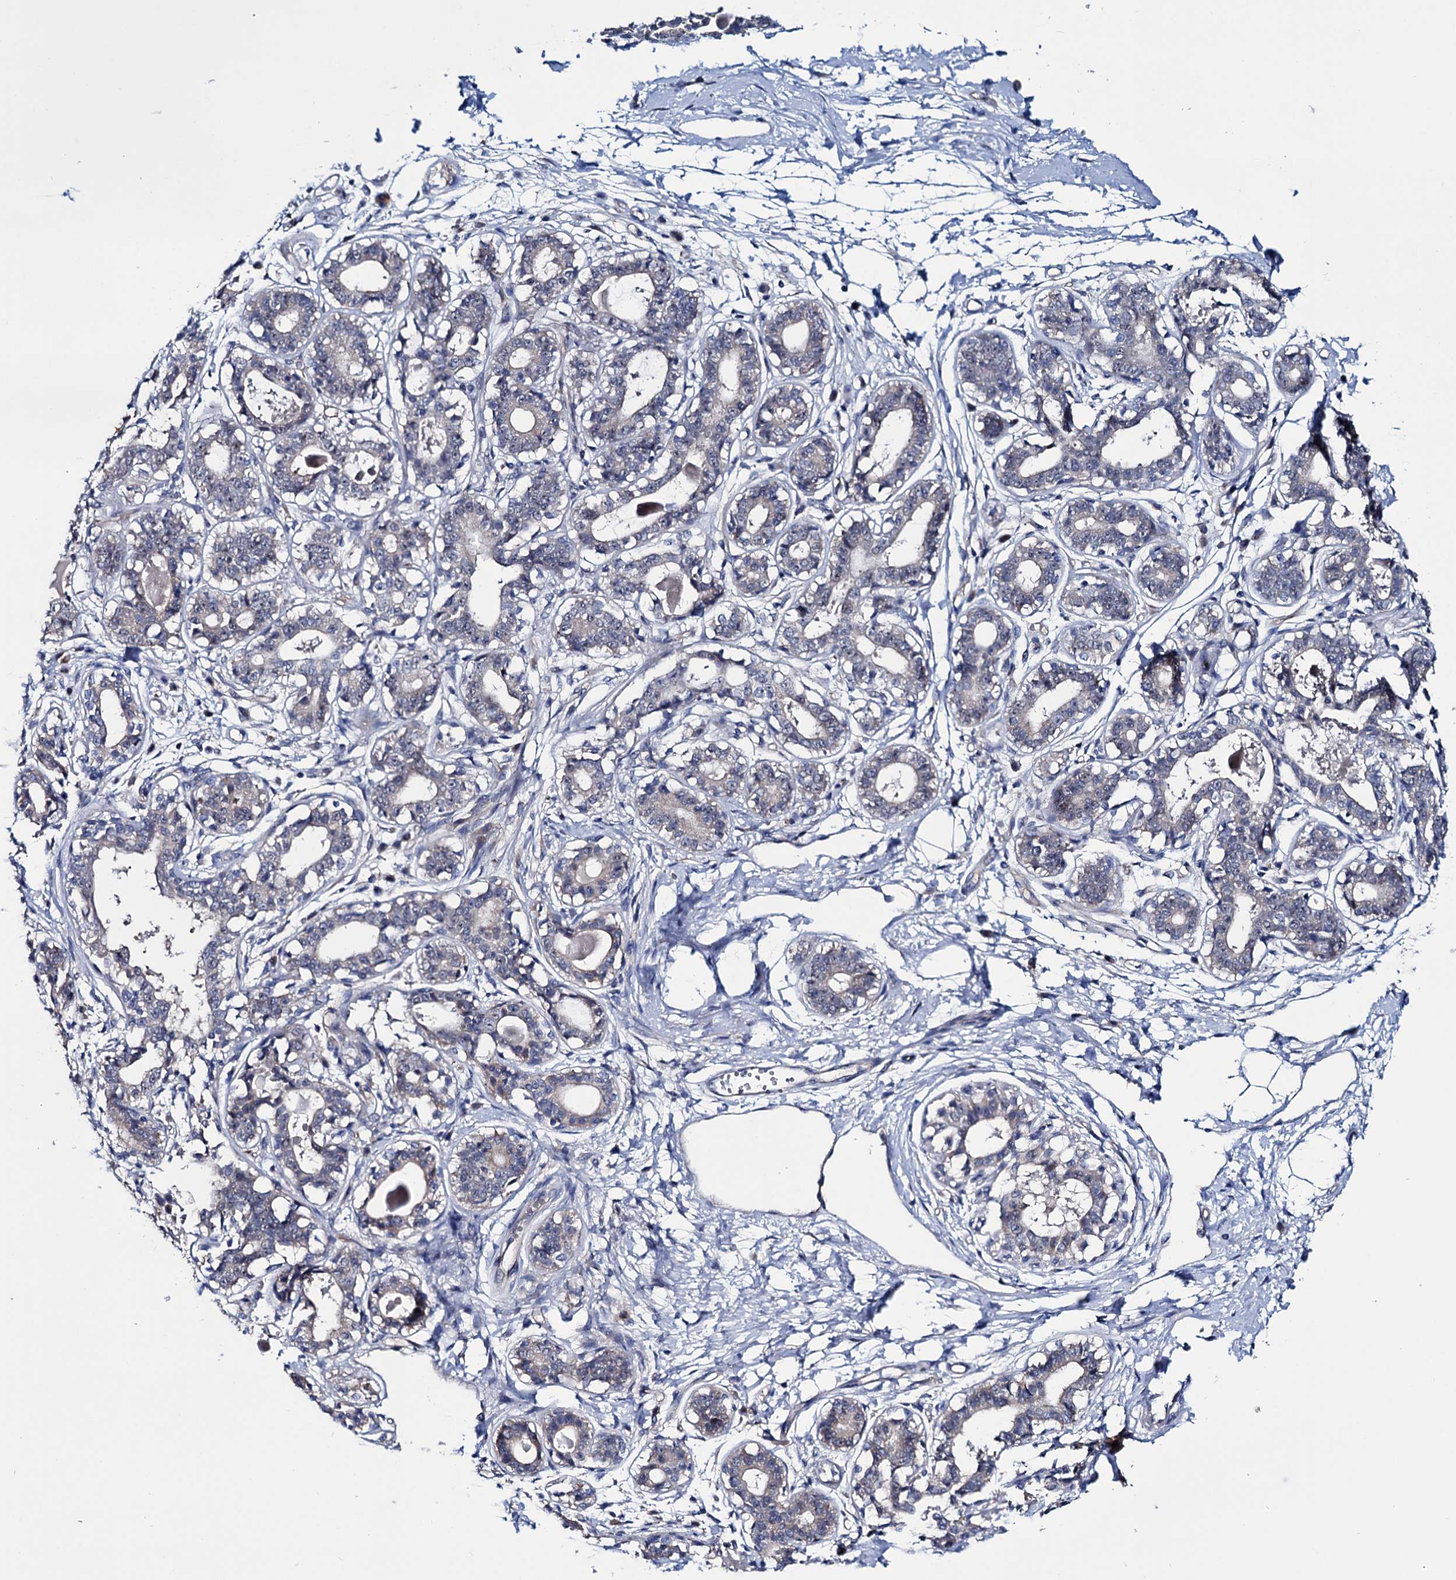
{"staining": {"intensity": "negative", "quantity": "none", "location": "none"}, "tissue": "breast", "cell_type": "Adipocytes", "image_type": "normal", "snomed": [{"axis": "morphology", "description": "Normal tissue, NOS"}, {"axis": "topography", "description": "Breast"}], "caption": "An immunohistochemistry (IHC) photomicrograph of normal breast is shown. There is no staining in adipocytes of breast.", "gene": "EYA4", "patient": {"sex": "female", "age": 45}}